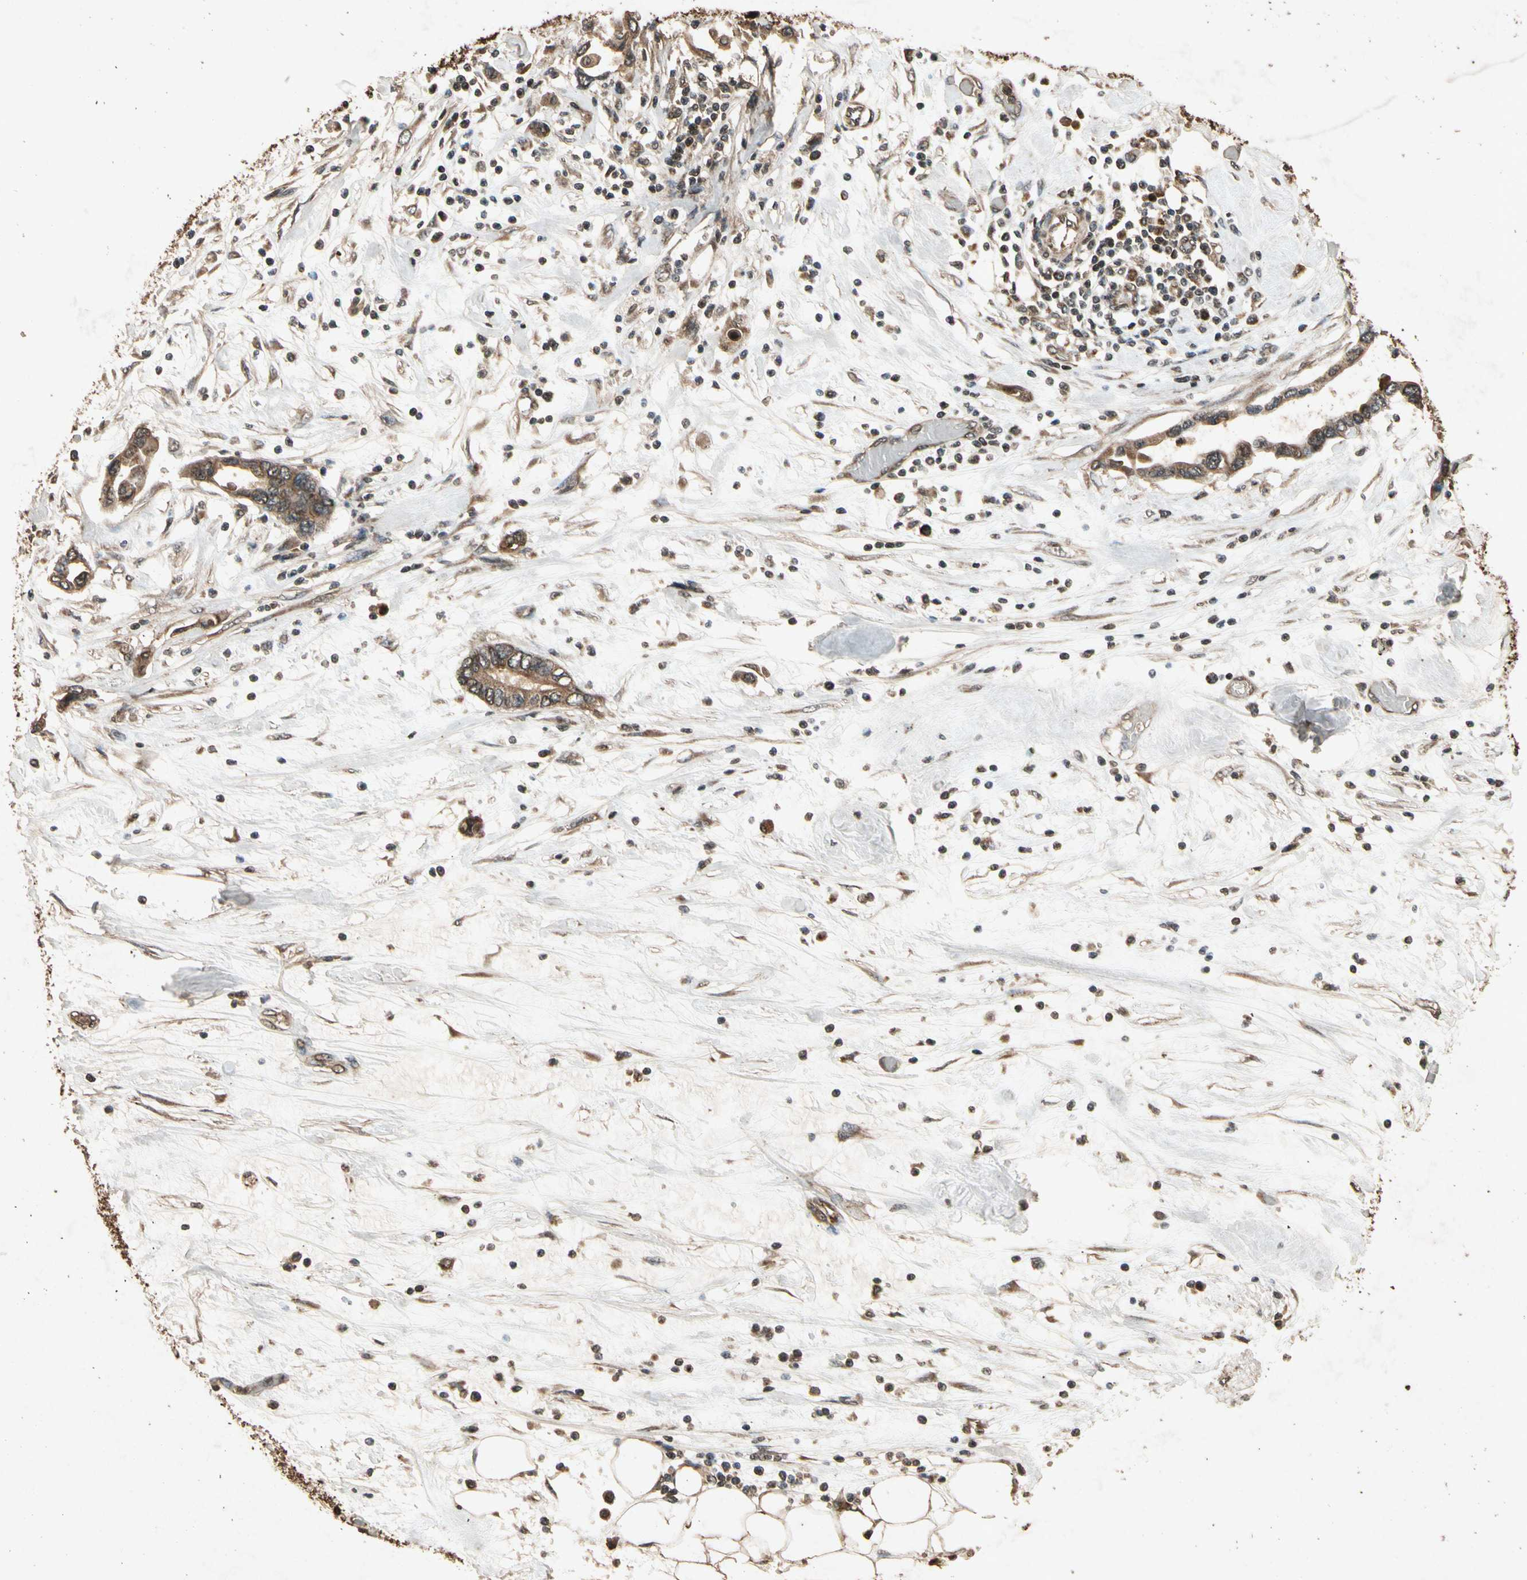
{"staining": {"intensity": "moderate", "quantity": ">75%", "location": "cytoplasmic/membranous"}, "tissue": "pancreatic cancer", "cell_type": "Tumor cells", "image_type": "cancer", "snomed": [{"axis": "morphology", "description": "Adenocarcinoma, NOS"}, {"axis": "topography", "description": "Pancreas"}], "caption": "This histopathology image displays IHC staining of pancreatic cancer (adenocarcinoma), with medium moderate cytoplasmic/membranous staining in about >75% of tumor cells.", "gene": "TXN2", "patient": {"sex": "female", "age": 57}}